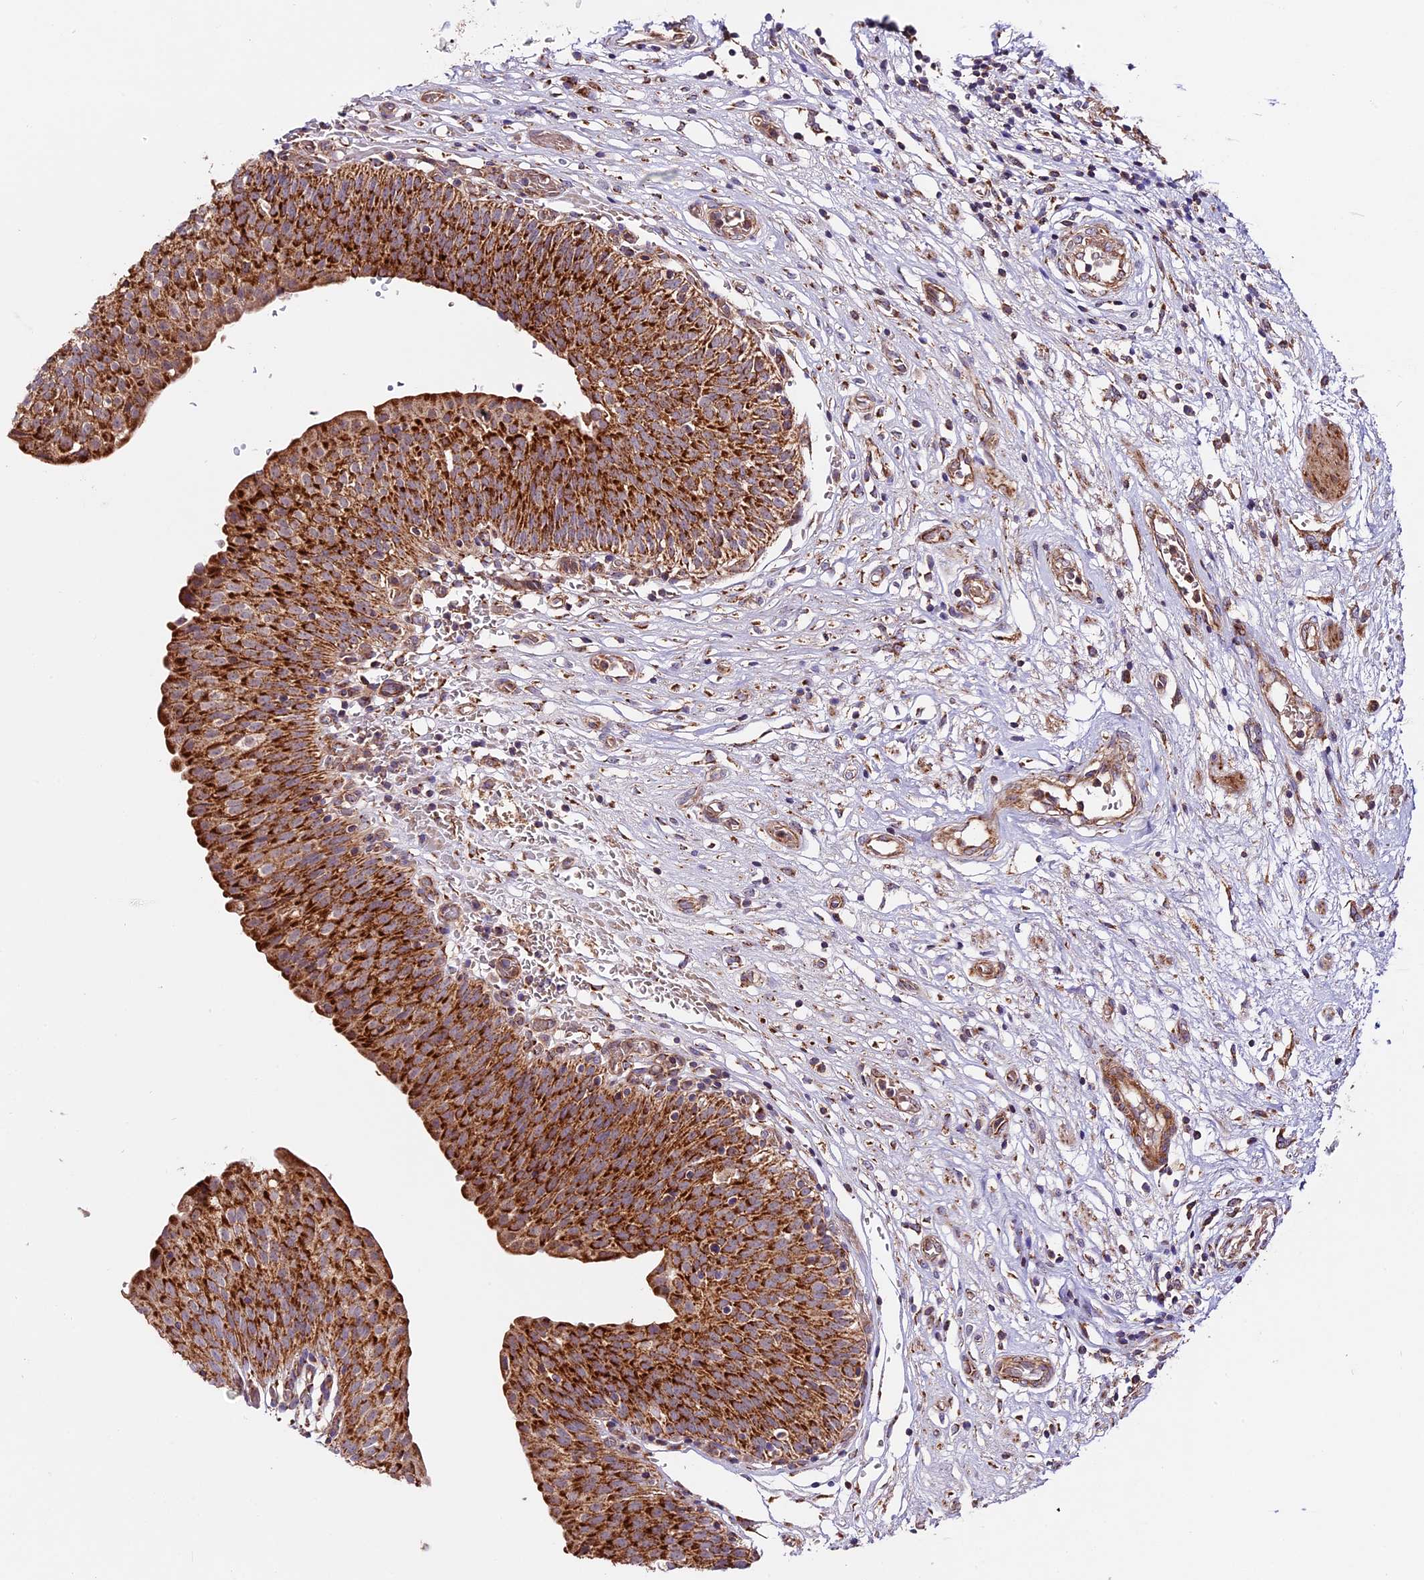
{"staining": {"intensity": "strong", "quantity": ">75%", "location": "cytoplasmic/membranous"}, "tissue": "urinary bladder", "cell_type": "Urothelial cells", "image_type": "normal", "snomed": [{"axis": "morphology", "description": "Normal tissue, NOS"}, {"axis": "topography", "description": "Urinary bladder"}], "caption": "An image of human urinary bladder stained for a protein displays strong cytoplasmic/membranous brown staining in urothelial cells.", "gene": "NDUFA8", "patient": {"sex": "male", "age": 55}}